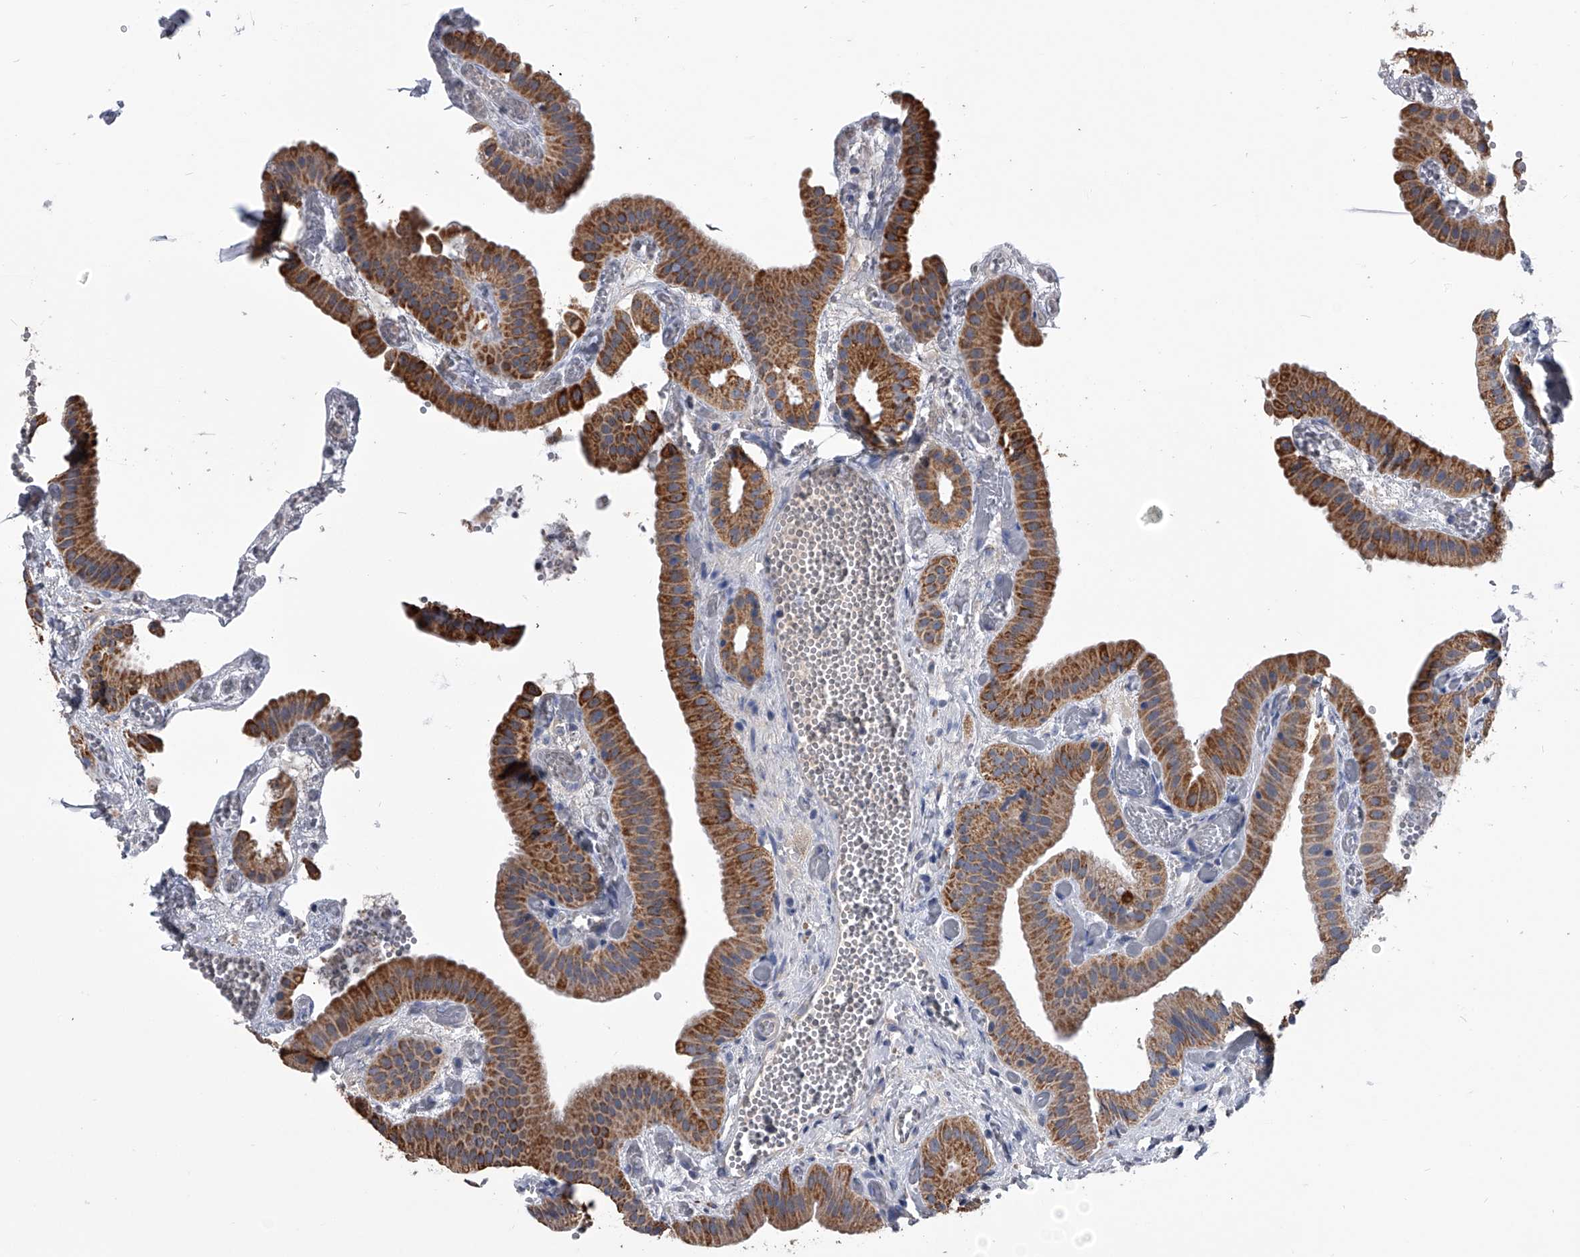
{"staining": {"intensity": "moderate", "quantity": ">75%", "location": "cytoplasmic/membranous"}, "tissue": "gallbladder", "cell_type": "Glandular cells", "image_type": "normal", "snomed": [{"axis": "morphology", "description": "Normal tissue, NOS"}, {"axis": "topography", "description": "Gallbladder"}], "caption": "Immunohistochemical staining of unremarkable human gallbladder displays >75% levels of moderate cytoplasmic/membranous protein positivity in approximately >75% of glandular cells.", "gene": "OAT", "patient": {"sex": "female", "age": 64}}